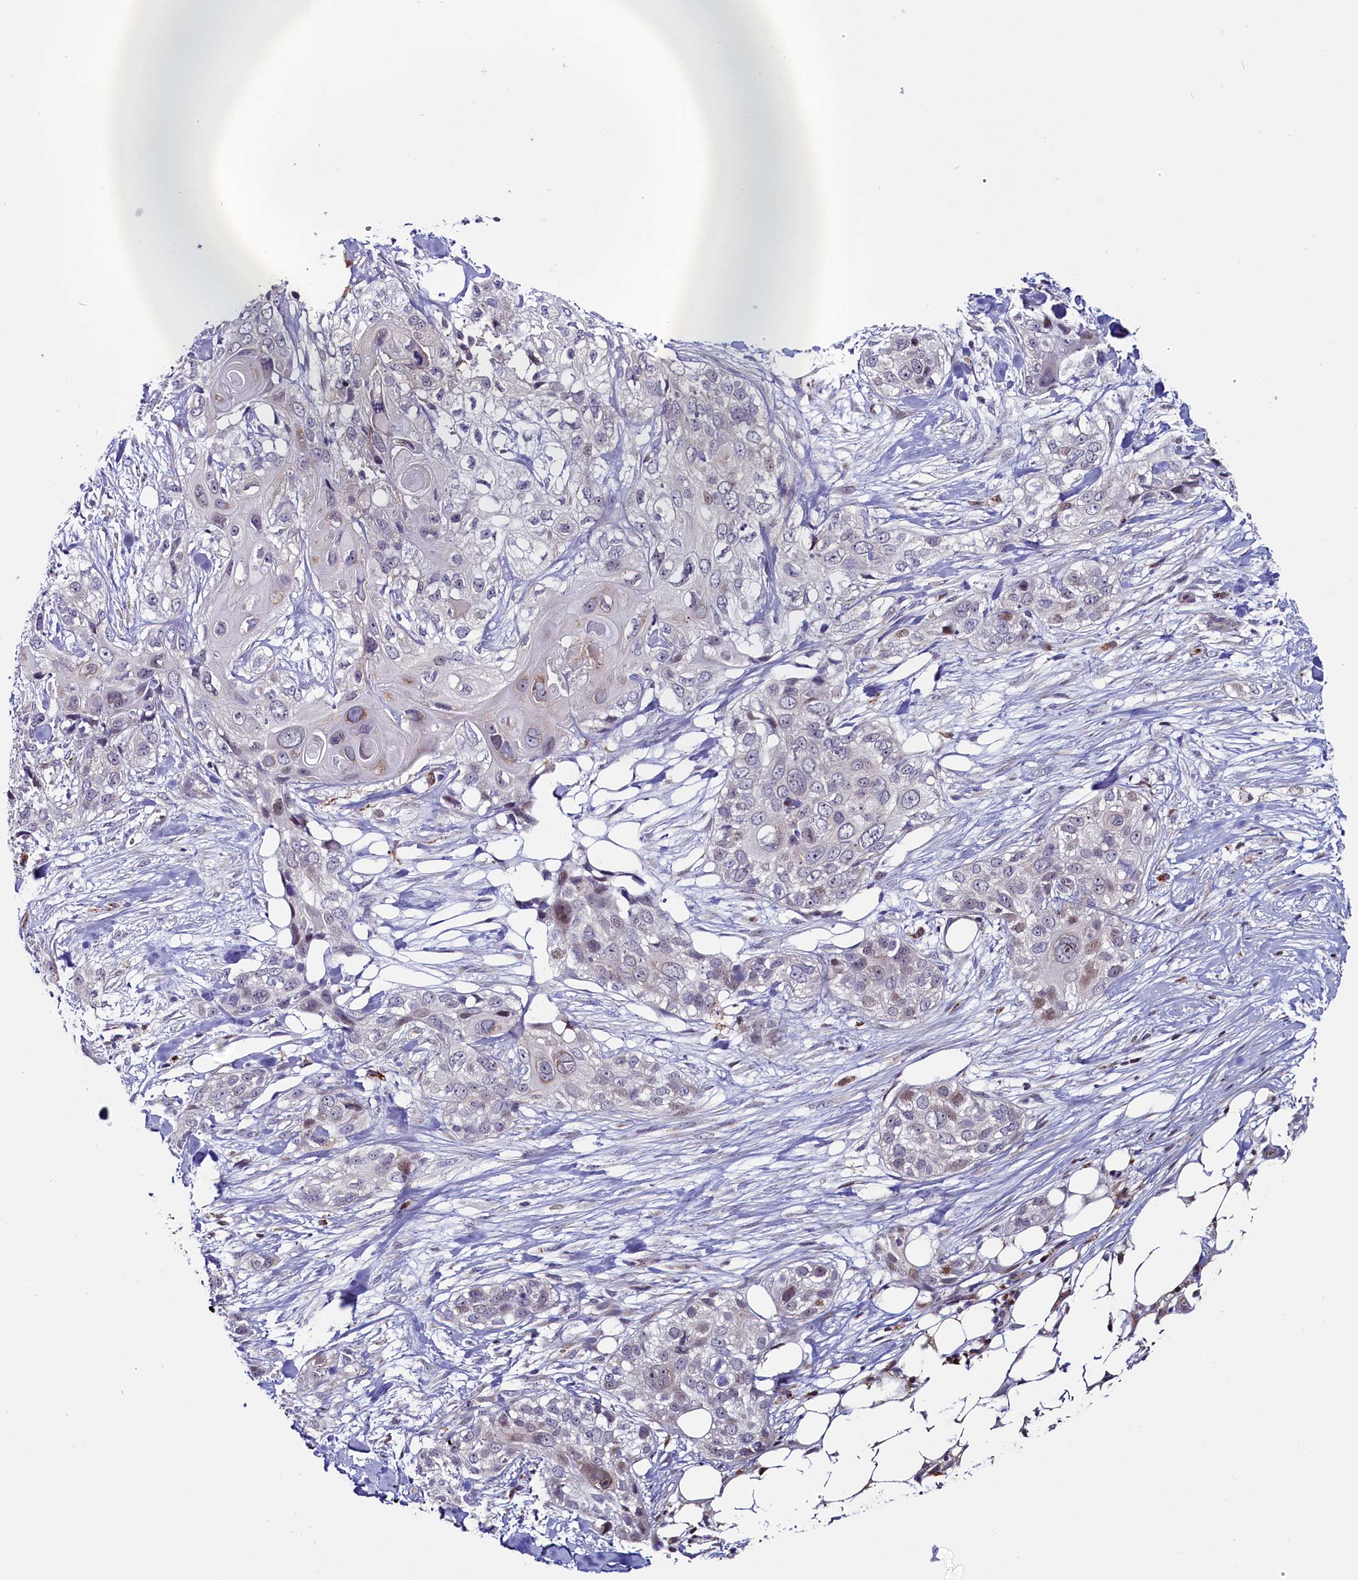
{"staining": {"intensity": "weak", "quantity": "<25%", "location": "cytoplasmic/membranous"}, "tissue": "skin cancer", "cell_type": "Tumor cells", "image_type": "cancer", "snomed": [{"axis": "morphology", "description": "Normal tissue, NOS"}, {"axis": "morphology", "description": "Squamous cell carcinoma, NOS"}, {"axis": "topography", "description": "Skin"}], "caption": "Tumor cells are negative for protein expression in human skin cancer (squamous cell carcinoma).", "gene": "CIAPIN1", "patient": {"sex": "male", "age": 72}}